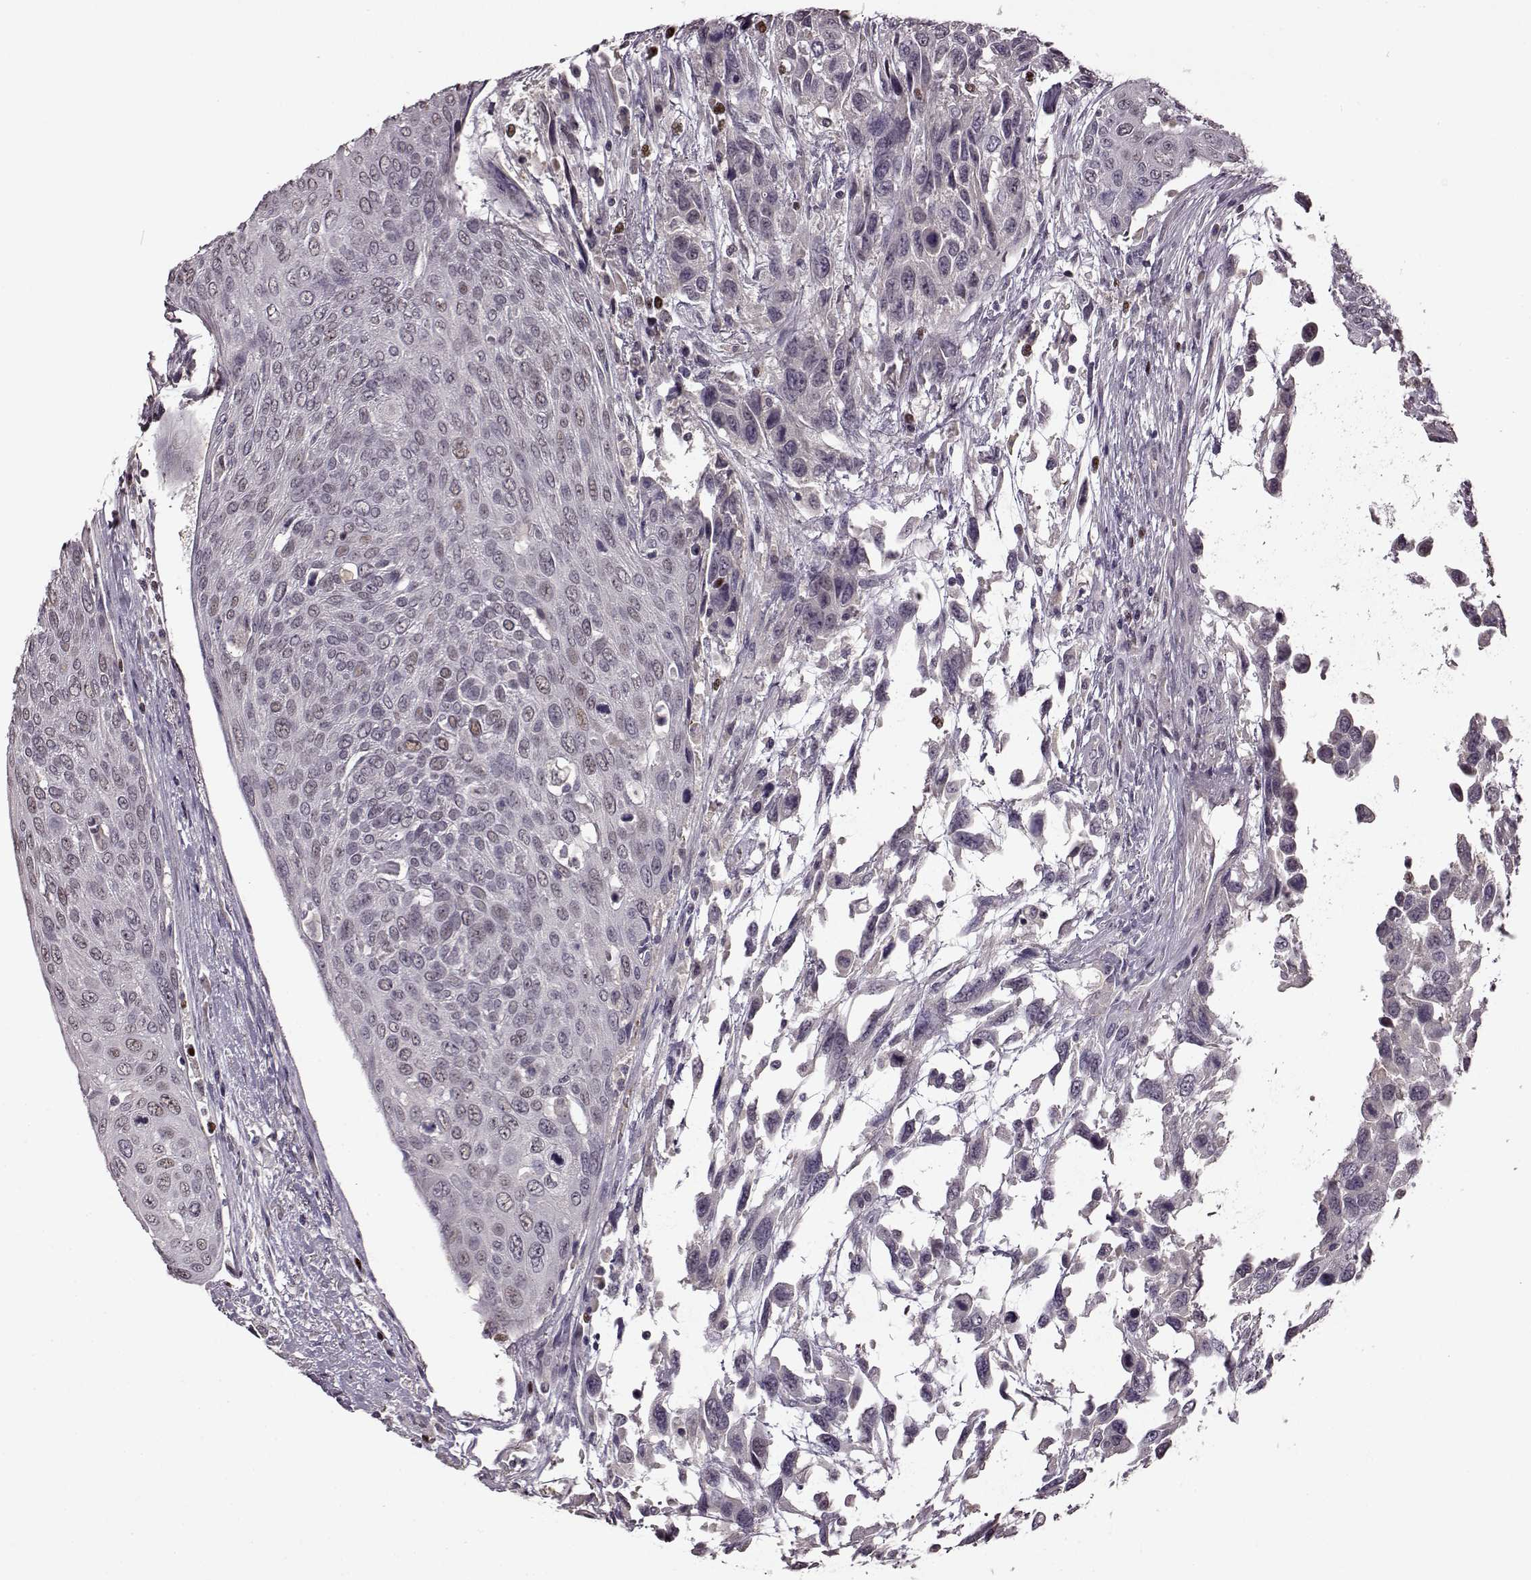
{"staining": {"intensity": "weak", "quantity": "<25%", "location": "nuclear"}, "tissue": "urothelial cancer", "cell_type": "Tumor cells", "image_type": "cancer", "snomed": [{"axis": "morphology", "description": "Urothelial carcinoma, High grade"}, {"axis": "topography", "description": "Urinary bladder"}], "caption": "This is an IHC photomicrograph of human urothelial cancer. There is no expression in tumor cells.", "gene": "CNGA3", "patient": {"sex": "female", "age": 70}}